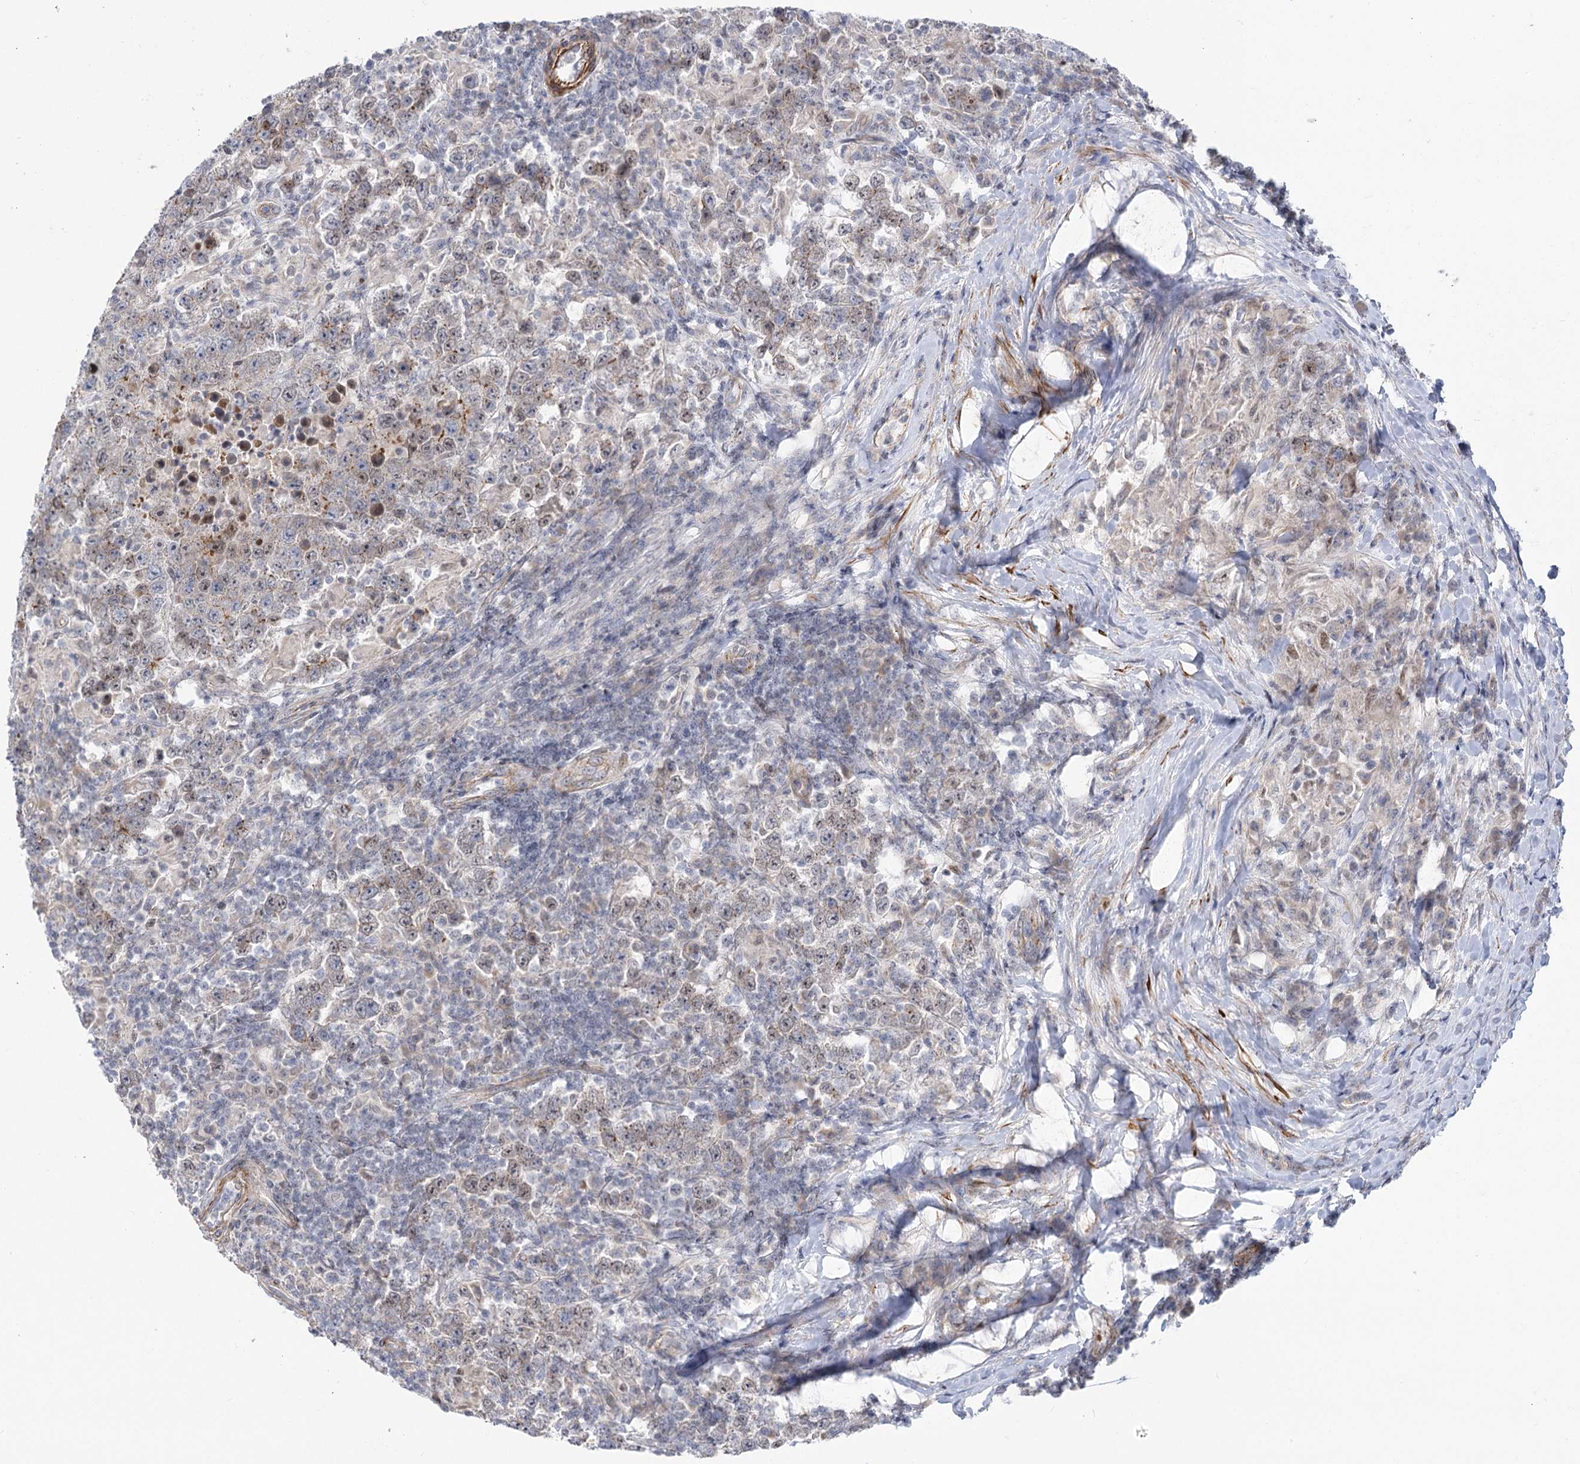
{"staining": {"intensity": "weak", "quantity": ">75%", "location": "nuclear"}, "tissue": "testis cancer", "cell_type": "Tumor cells", "image_type": "cancer", "snomed": [{"axis": "morphology", "description": "Normal tissue, NOS"}, {"axis": "morphology", "description": "Urothelial carcinoma, High grade"}, {"axis": "morphology", "description": "Seminoma, NOS"}, {"axis": "morphology", "description": "Carcinoma, Embryonal, NOS"}, {"axis": "topography", "description": "Urinary bladder"}, {"axis": "topography", "description": "Testis"}], "caption": "Testis cancer (embryonal carcinoma) was stained to show a protein in brown. There is low levels of weak nuclear staining in approximately >75% of tumor cells. (DAB = brown stain, brightfield microscopy at high magnification).", "gene": "ARSI", "patient": {"sex": "male", "age": 41}}